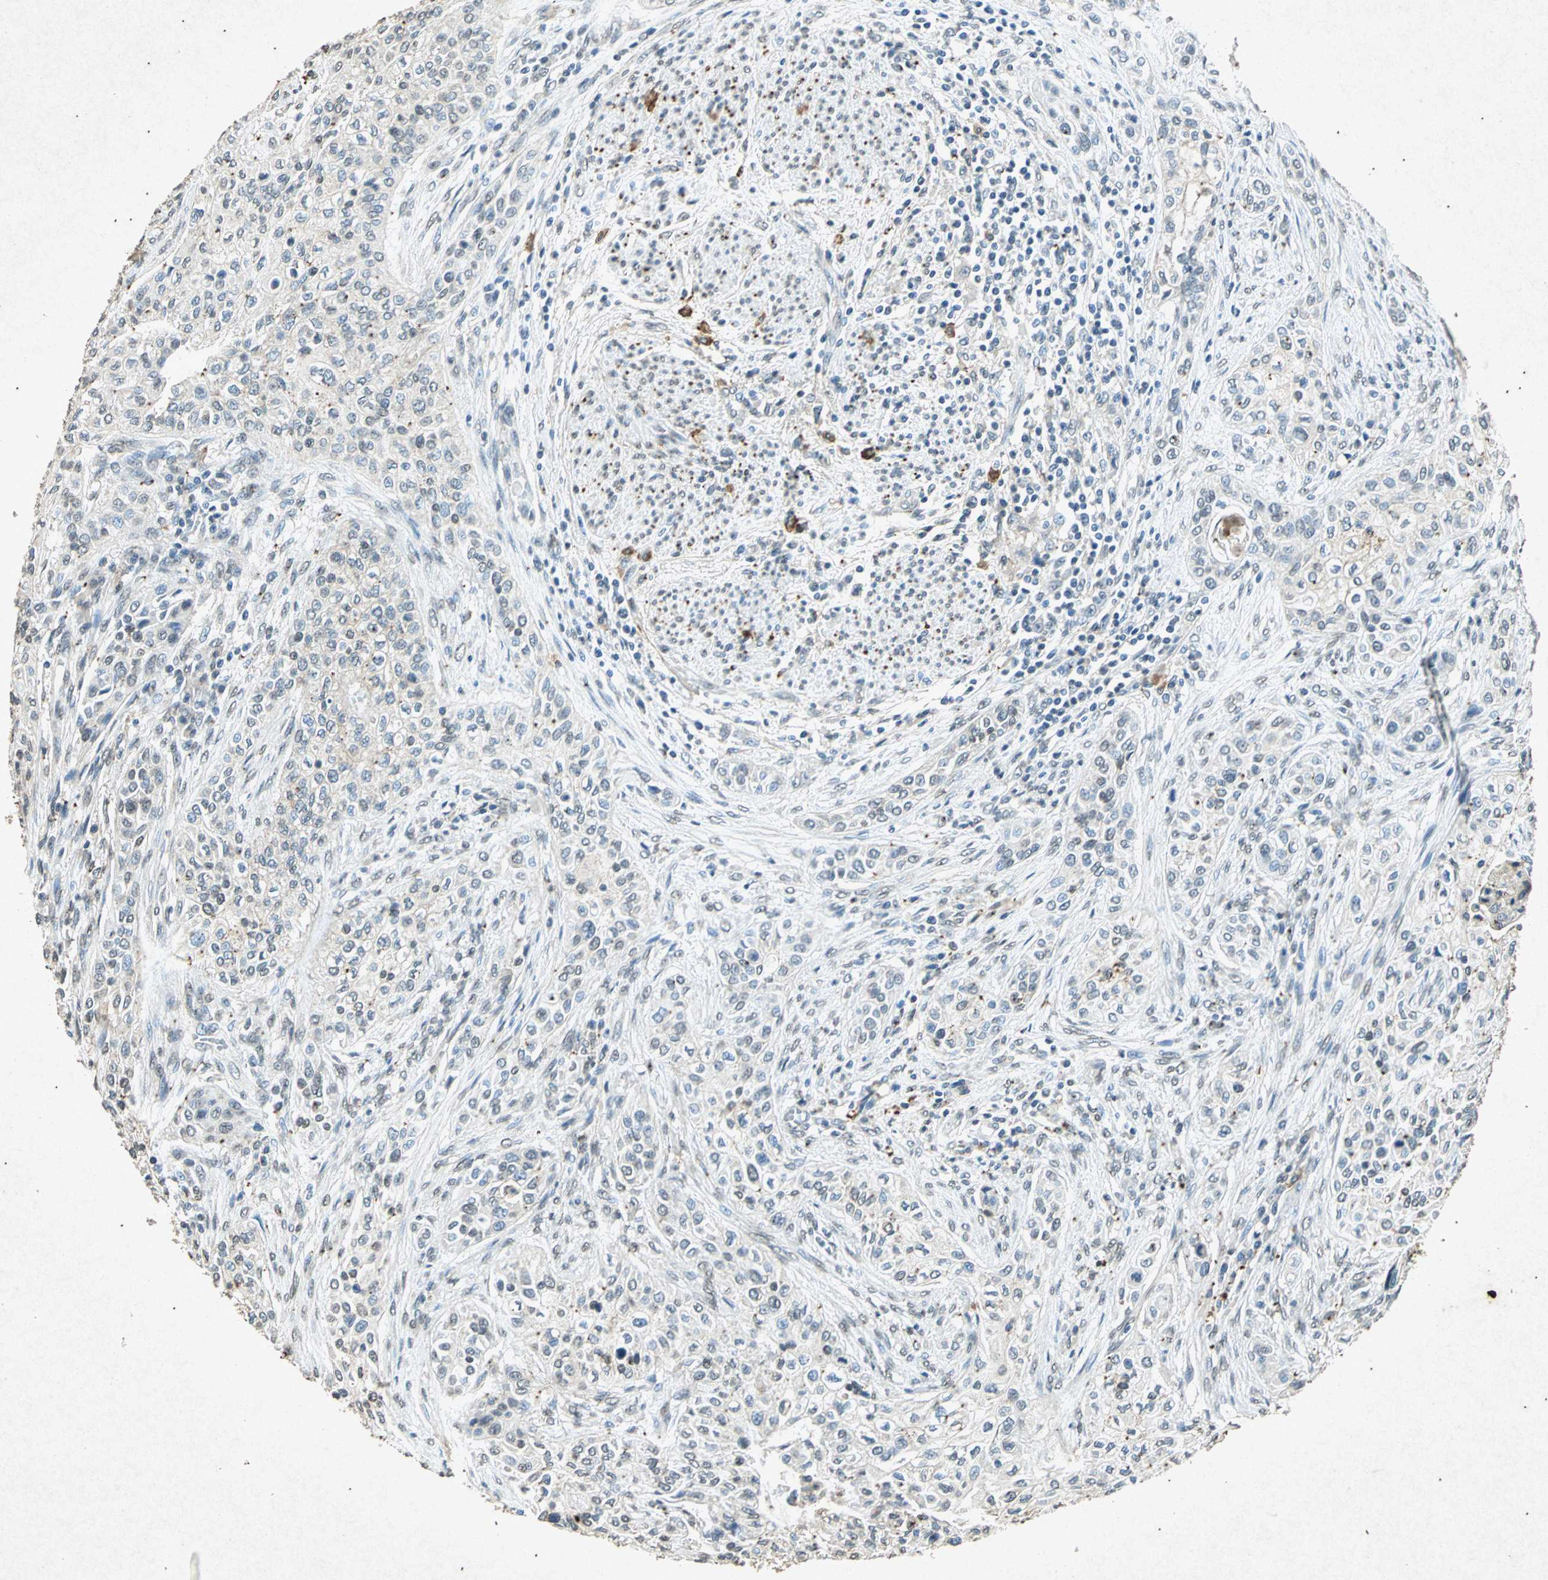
{"staining": {"intensity": "negative", "quantity": "none", "location": "none"}, "tissue": "urothelial cancer", "cell_type": "Tumor cells", "image_type": "cancer", "snomed": [{"axis": "morphology", "description": "Urothelial carcinoma, High grade"}, {"axis": "topography", "description": "Urinary bladder"}], "caption": "Immunohistochemical staining of urothelial cancer exhibits no significant staining in tumor cells.", "gene": "PSEN1", "patient": {"sex": "male", "age": 74}}